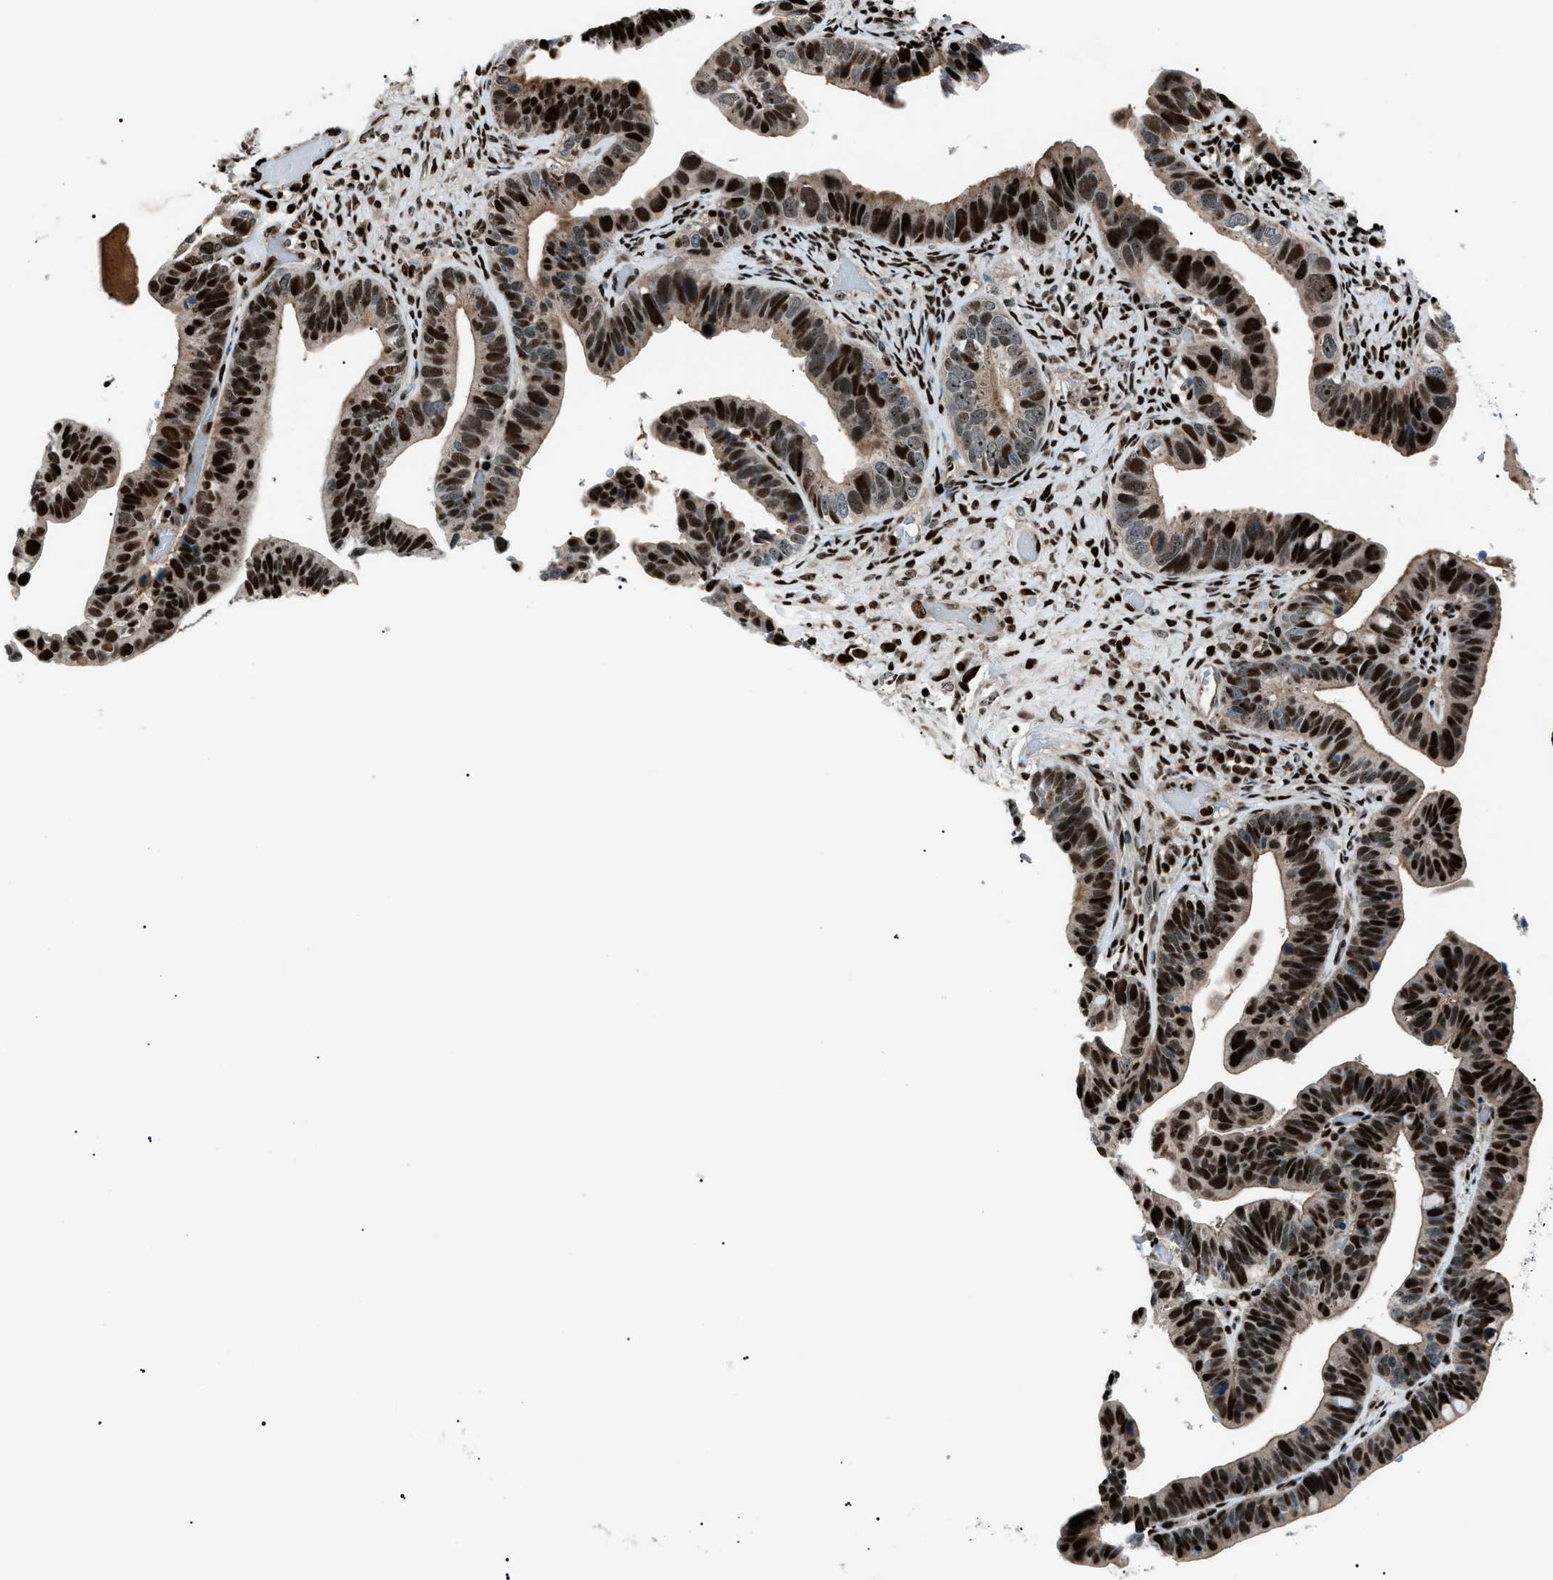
{"staining": {"intensity": "strong", "quantity": ">75%", "location": "nuclear"}, "tissue": "ovarian cancer", "cell_type": "Tumor cells", "image_type": "cancer", "snomed": [{"axis": "morphology", "description": "Cystadenocarcinoma, serous, NOS"}, {"axis": "topography", "description": "Ovary"}], "caption": "A brown stain shows strong nuclear positivity of a protein in human serous cystadenocarcinoma (ovarian) tumor cells. The protein is stained brown, and the nuclei are stained in blue (DAB IHC with brightfield microscopy, high magnification).", "gene": "PRKX", "patient": {"sex": "female", "age": 56}}